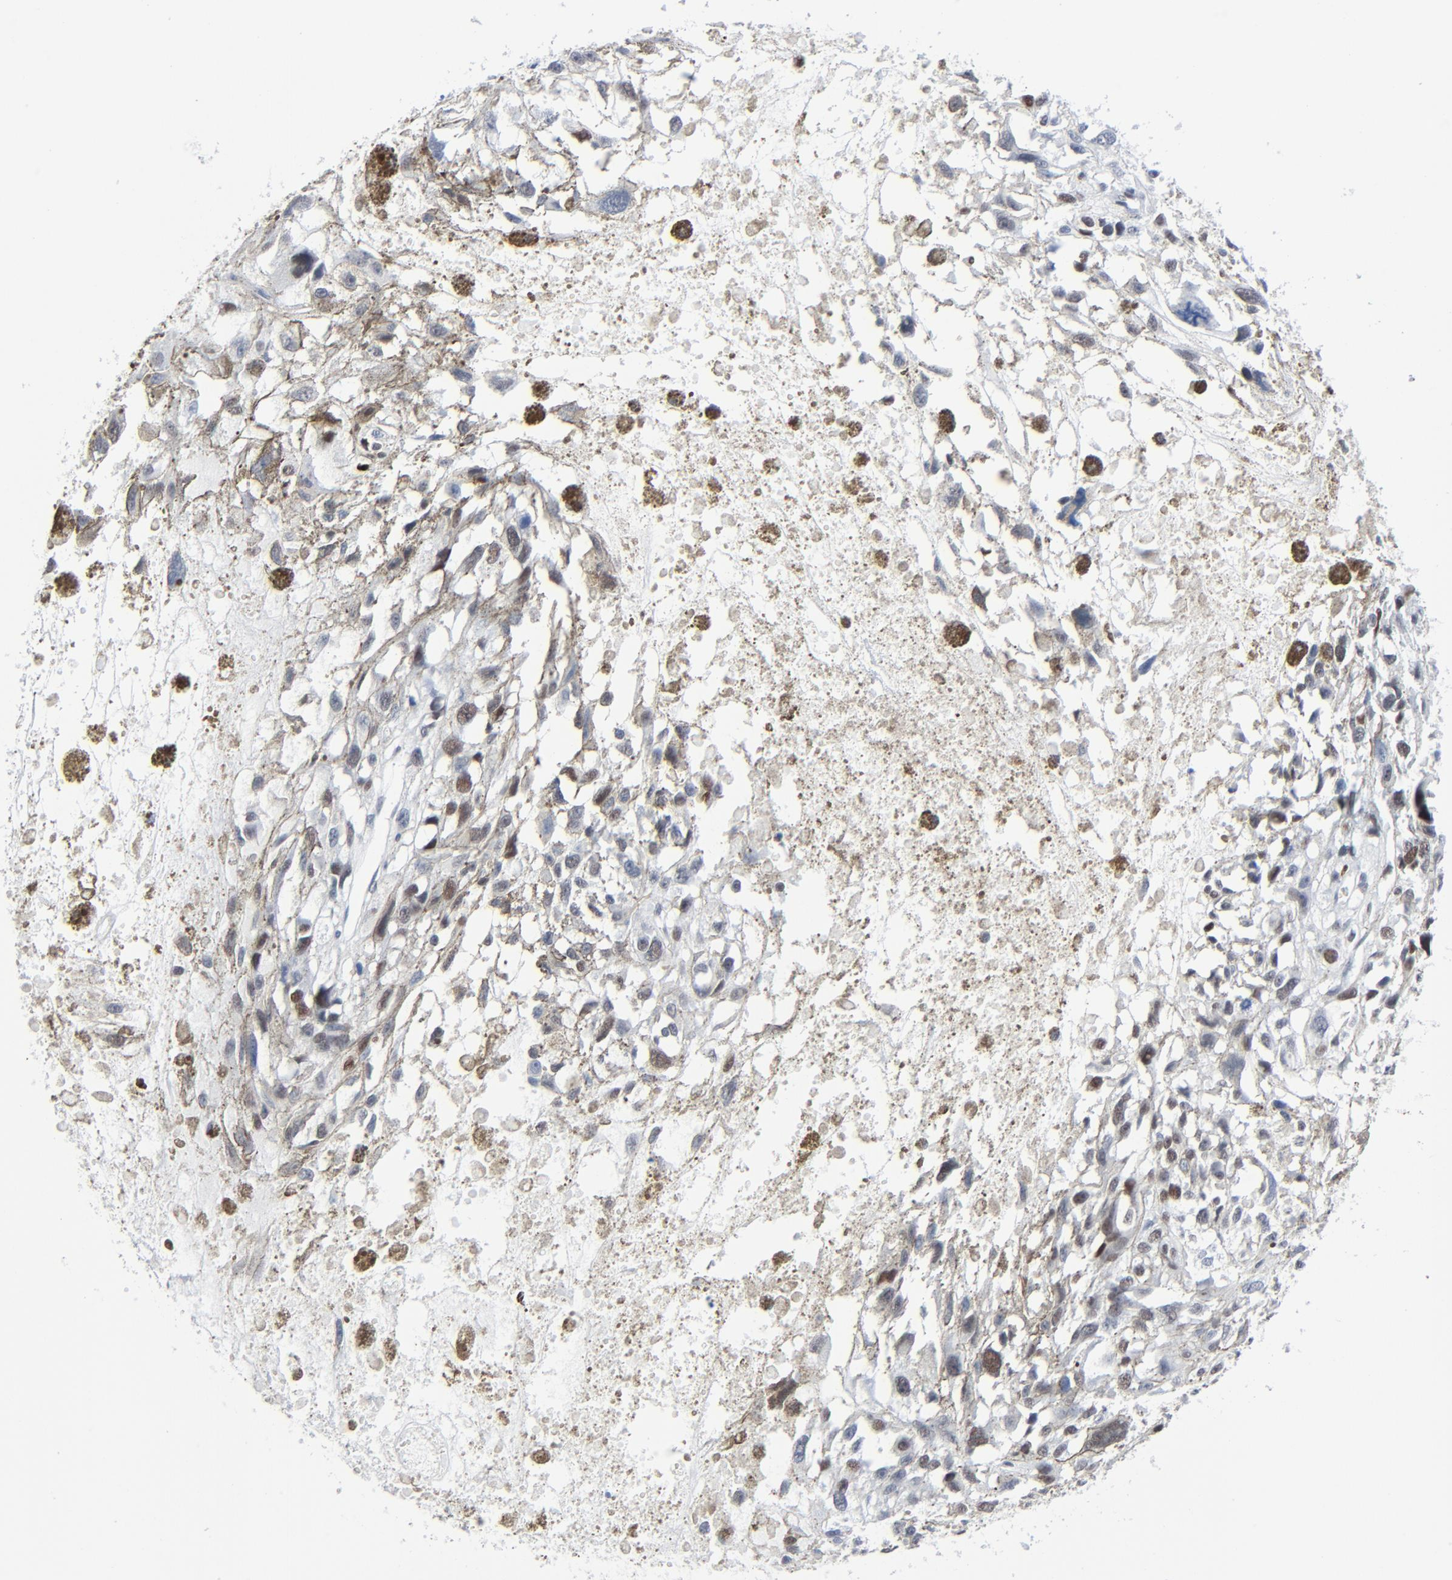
{"staining": {"intensity": "weak", "quantity": "<25%", "location": "nuclear"}, "tissue": "melanoma", "cell_type": "Tumor cells", "image_type": "cancer", "snomed": [{"axis": "morphology", "description": "Malignant melanoma, Metastatic site"}, {"axis": "topography", "description": "Lymph node"}], "caption": "This micrograph is of melanoma stained with immunohistochemistry to label a protein in brown with the nuclei are counter-stained blue. There is no staining in tumor cells. Nuclei are stained in blue.", "gene": "SIRT1", "patient": {"sex": "male", "age": 59}}